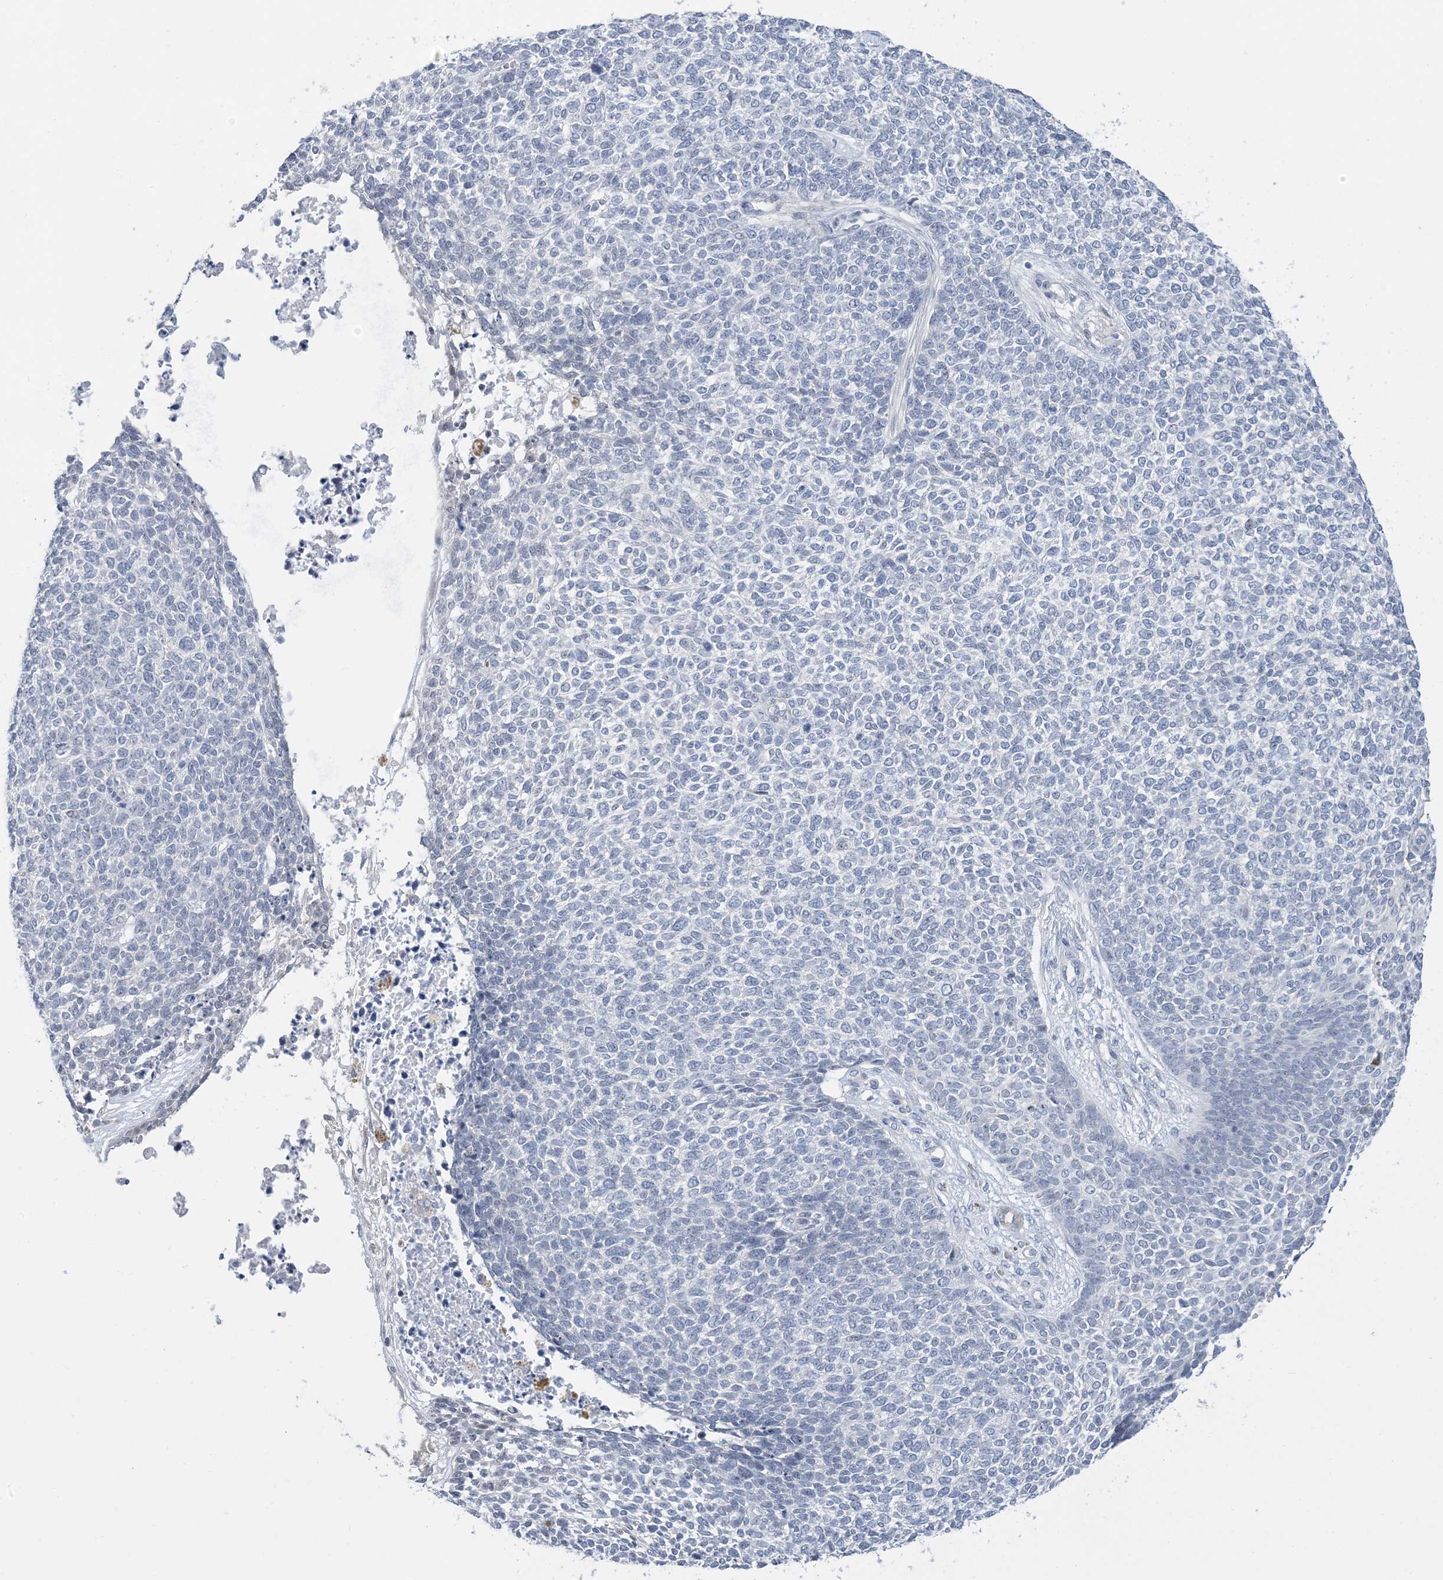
{"staining": {"intensity": "negative", "quantity": "none", "location": "none"}, "tissue": "skin cancer", "cell_type": "Tumor cells", "image_type": "cancer", "snomed": [{"axis": "morphology", "description": "Basal cell carcinoma"}, {"axis": "topography", "description": "Skin"}], "caption": "Skin cancer (basal cell carcinoma) was stained to show a protein in brown. There is no significant positivity in tumor cells. The staining was performed using DAB (3,3'-diaminobenzidine) to visualize the protein expression in brown, while the nuclei were stained in blue with hematoxylin (Magnification: 20x).", "gene": "IL36B", "patient": {"sex": "female", "age": 84}}